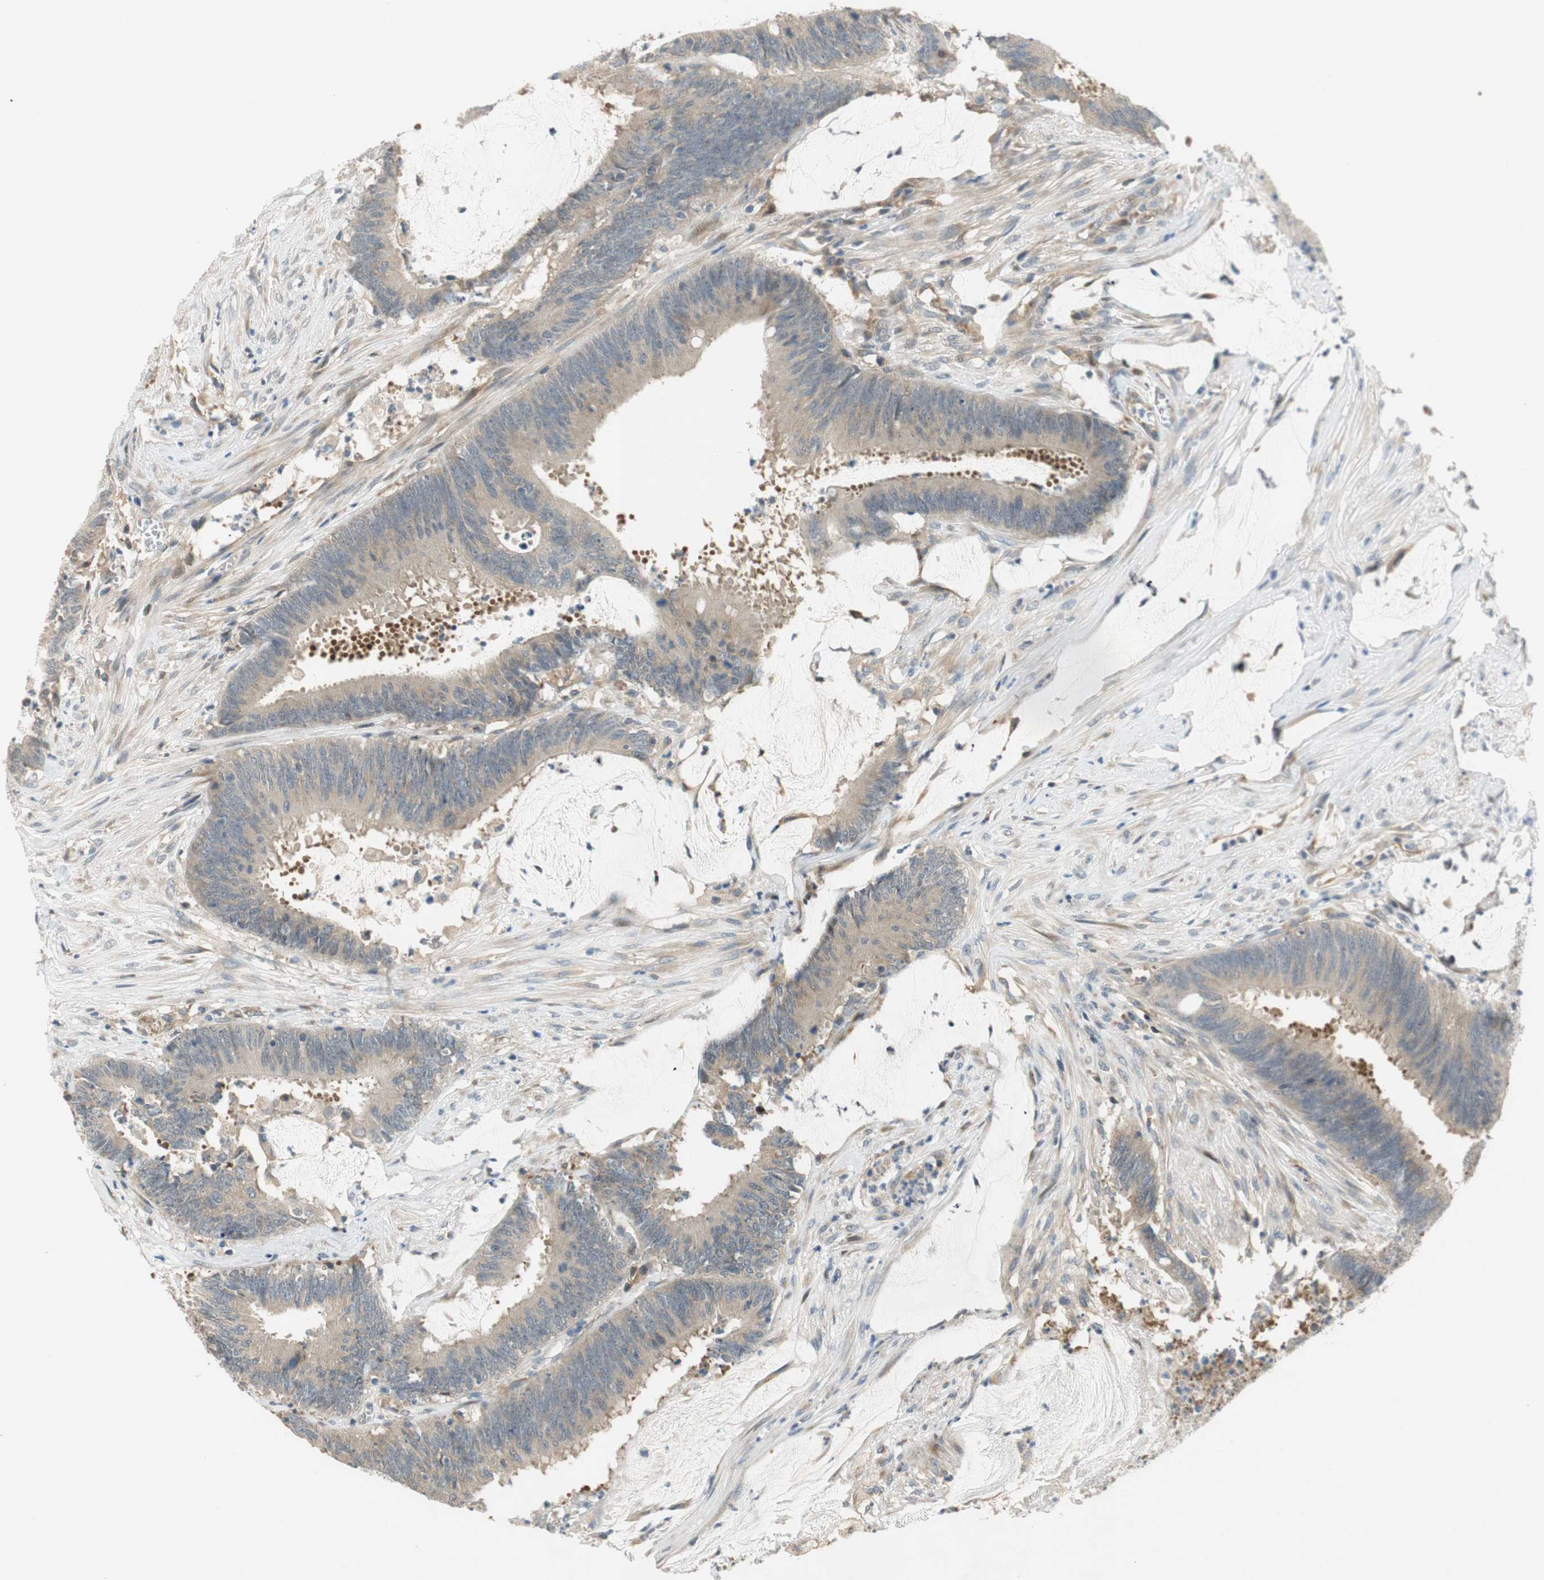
{"staining": {"intensity": "weak", "quantity": "<25%", "location": "cytoplasmic/membranous"}, "tissue": "colorectal cancer", "cell_type": "Tumor cells", "image_type": "cancer", "snomed": [{"axis": "morphology", "description": "Adenocarcinoma, NOS"}, {"axis": "topography", "description": "Rectum"}], "caption": "The immunohistochemistry (IHC) histopathology image has no significant positivity in tumor cells of colorectal cancer (adenocarcinoma) tissue.", "gene": "GATD1", "patient": {"sex": "female", "age": 66}}